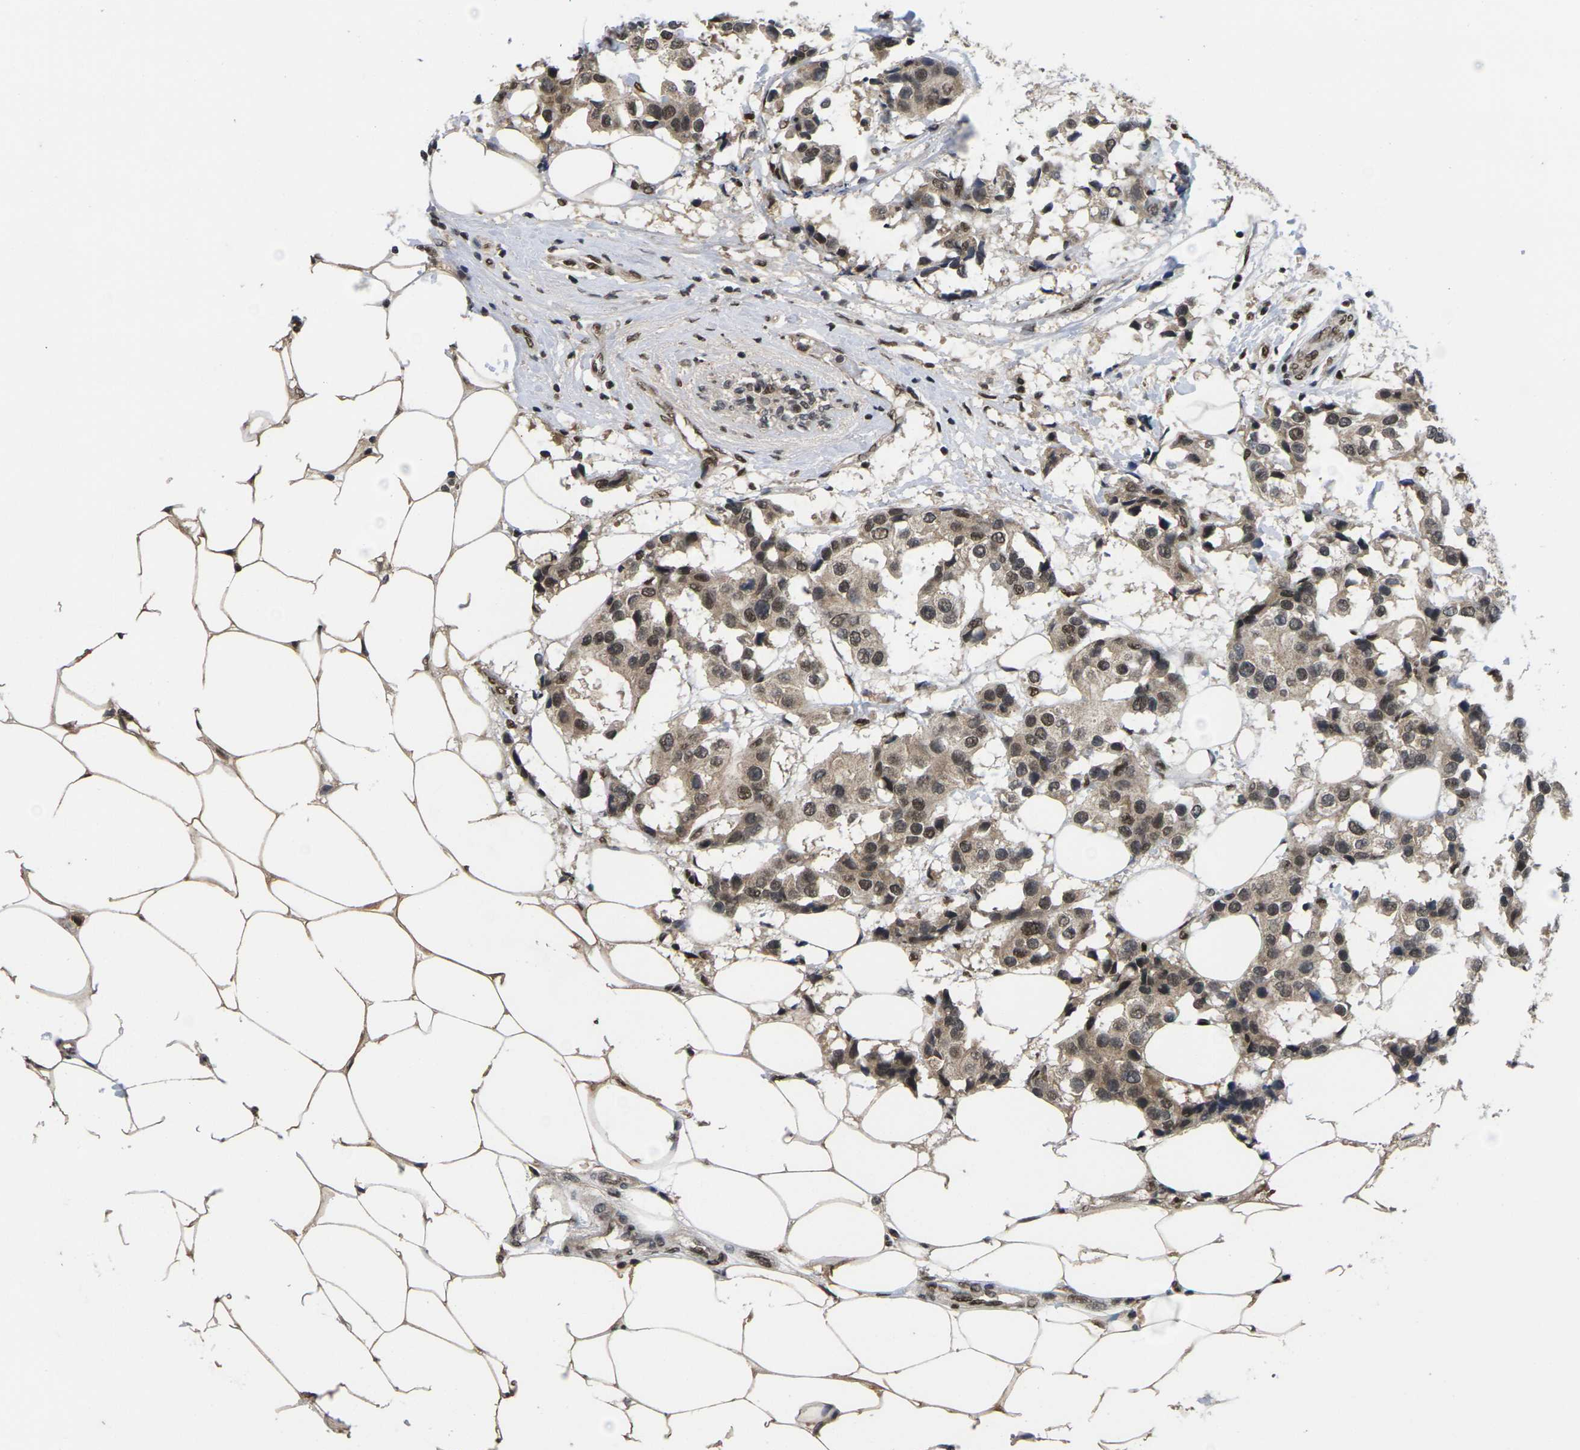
{"staining": {"intensity": "strong", "quantity": ">75%", "location": "nuclear"}, "tissue": "breast cancer", "cell_type": "Tumor cells", "image_type": "cancer", "snomed": [{"axis": "morphology", "description": "Normal tissue, NOS"}, {"axis": "morphology", "description": "Duct carcinoma"}, {"axis": "topography", "description": "Breast"}], "caption": "This is an image of IHC staining of breast cancer, which shows strong staining in the nuclear of tumor cells.", "gene": "GTF2E1", "patient": {"sex": "female", "age": 39}}